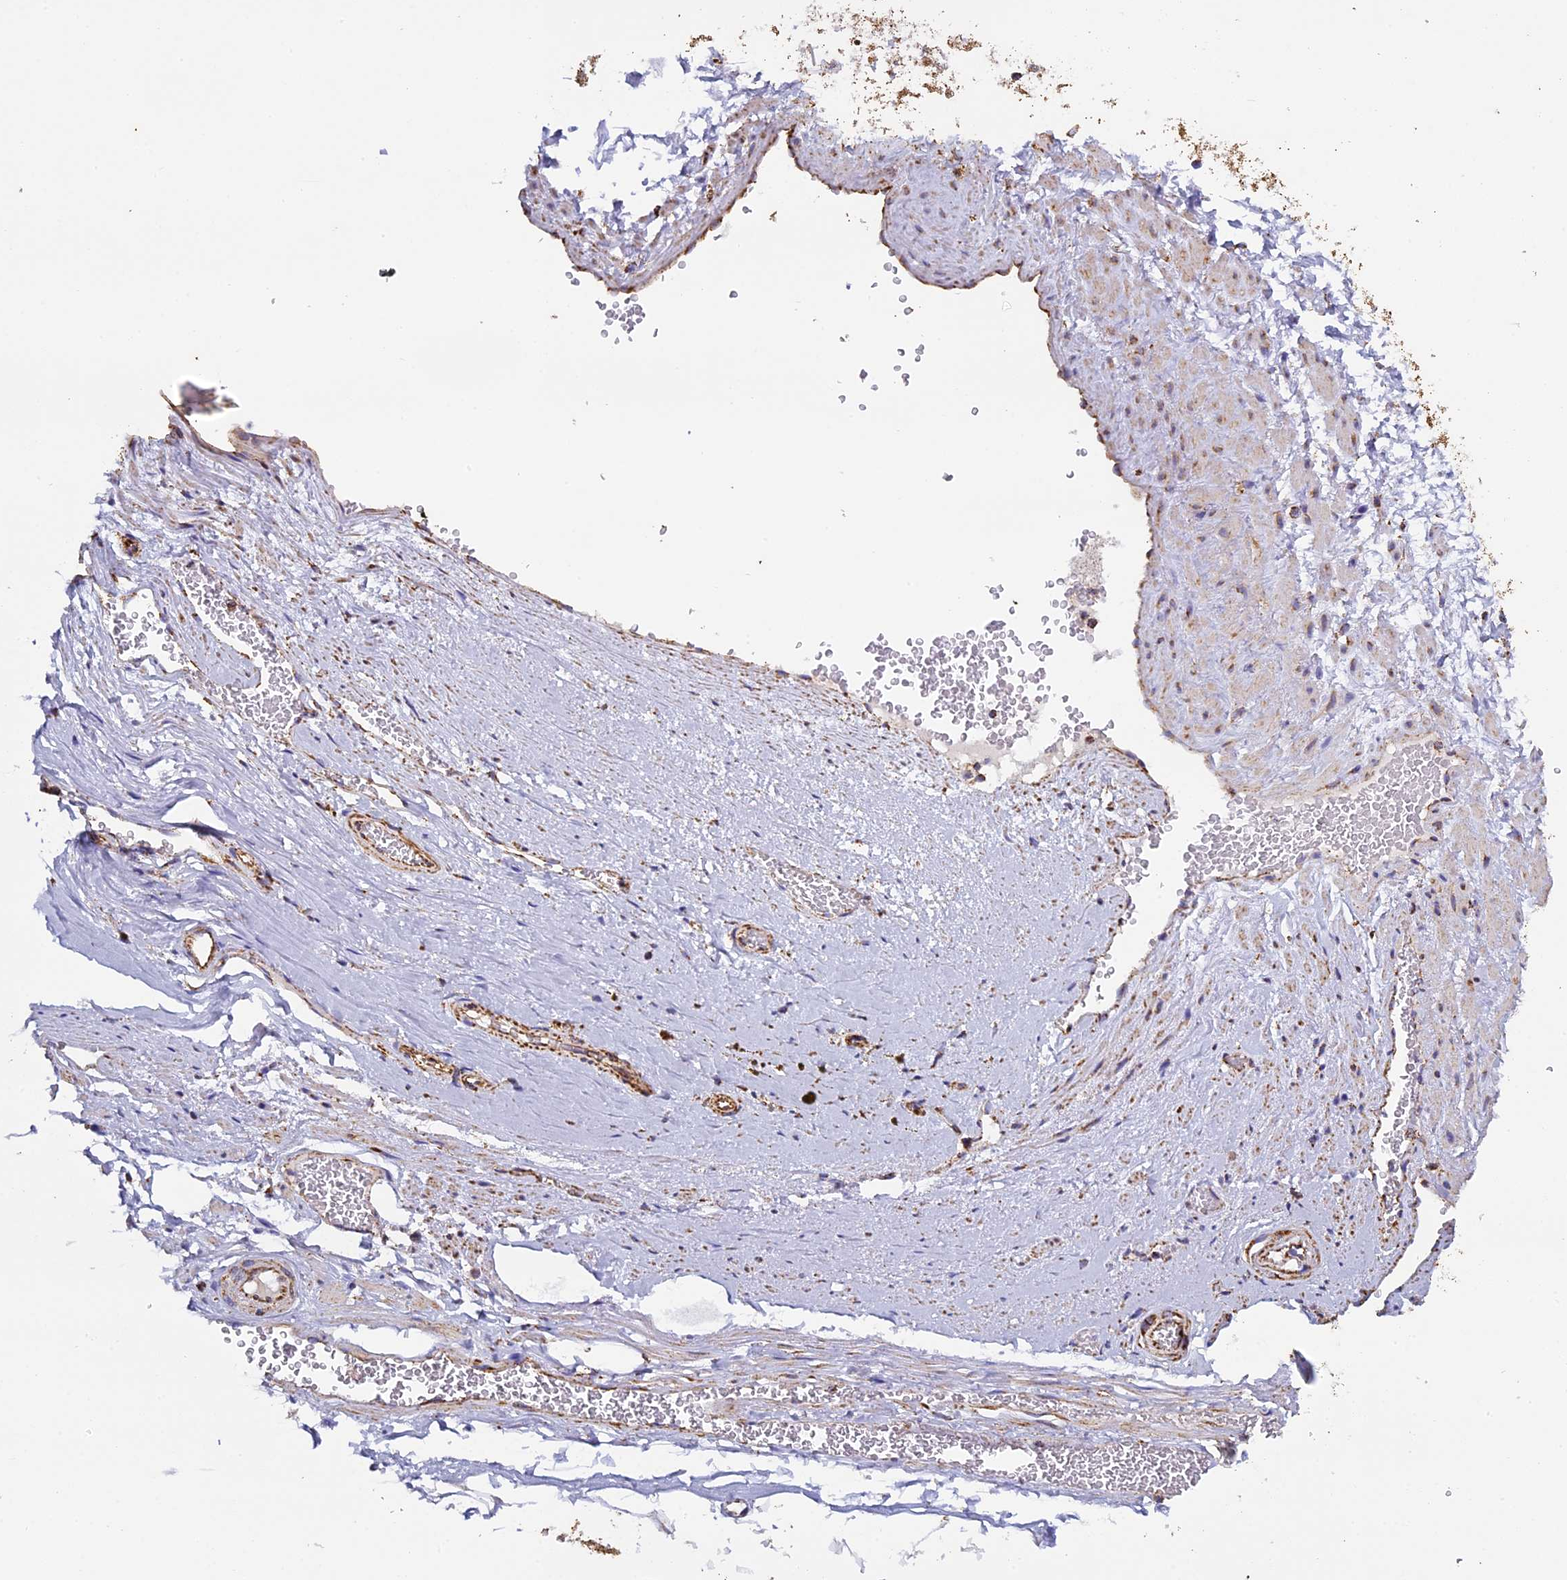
{"staining": {"intensity": "weak", "quantity": ">75%", "location": "cytoplasmic/membranous"}, "tissue": "adipose tissue", "cell_type": "Adipocytes", "image_type": "normal", "snomed": [{"axis": "morphology", "description": "Normal tissue, NOS"}, {"axis": "morphology", "description": "Adenocarcinoma, Low grade"}, {"axis": "topography", "description": "Prostate"}, {"axis": "topography", "description": "Peripheral nerve tissue"}], "caption": "Immunohistochemistry (IHC) (DAB (3,3'-diaminobenzidine)) staining of unremarkable human adipose tissue exhibits weak cytoplasmic/membranous protein staining in approximately >75% of adipocytes.", "gene": "STK17A", "patient": {"sex": "male", "age": 63}}